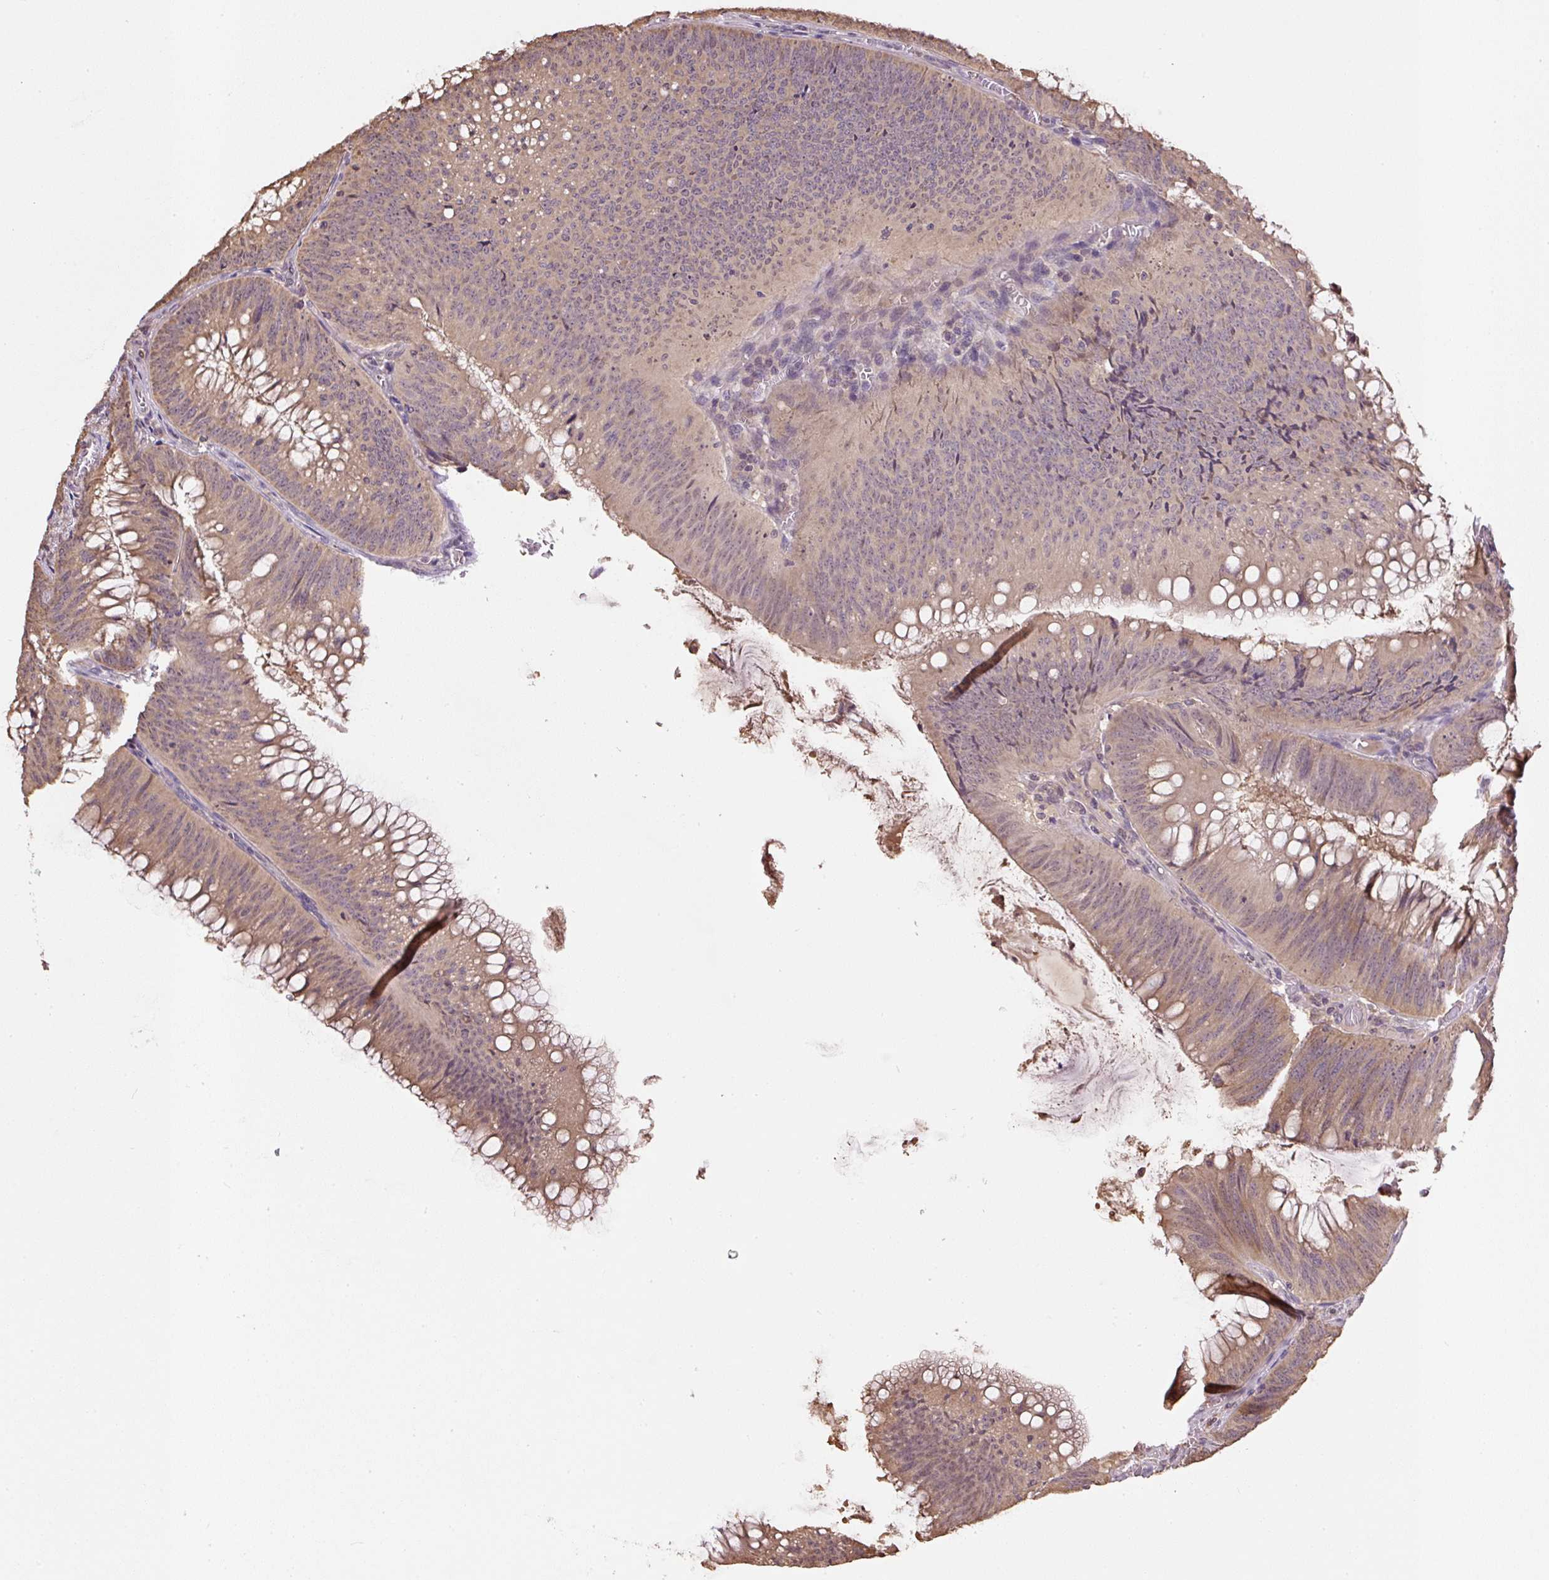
{"staining": {"intensity": "weak", "quantity": ">75%", "location": "cytoplasmic/membranous"}, "tissue": "colorectal cancer", "cell_type": "Tumor cells", "image_type": "cancer", "snomed": [{"axis": "morphology", "description": "Adenocarcinoma, NOS"}, {"axis": "topography", "description": "Rectum"}], "caption": "A low amount of weak cytoplasmic/membranous positivity is present in about >75% of tumor cells in colorectal cancer (adenocarcinoma) tissue.", "gene": "TMEM170B", "patient": {"sex": "female", "age": 72}}